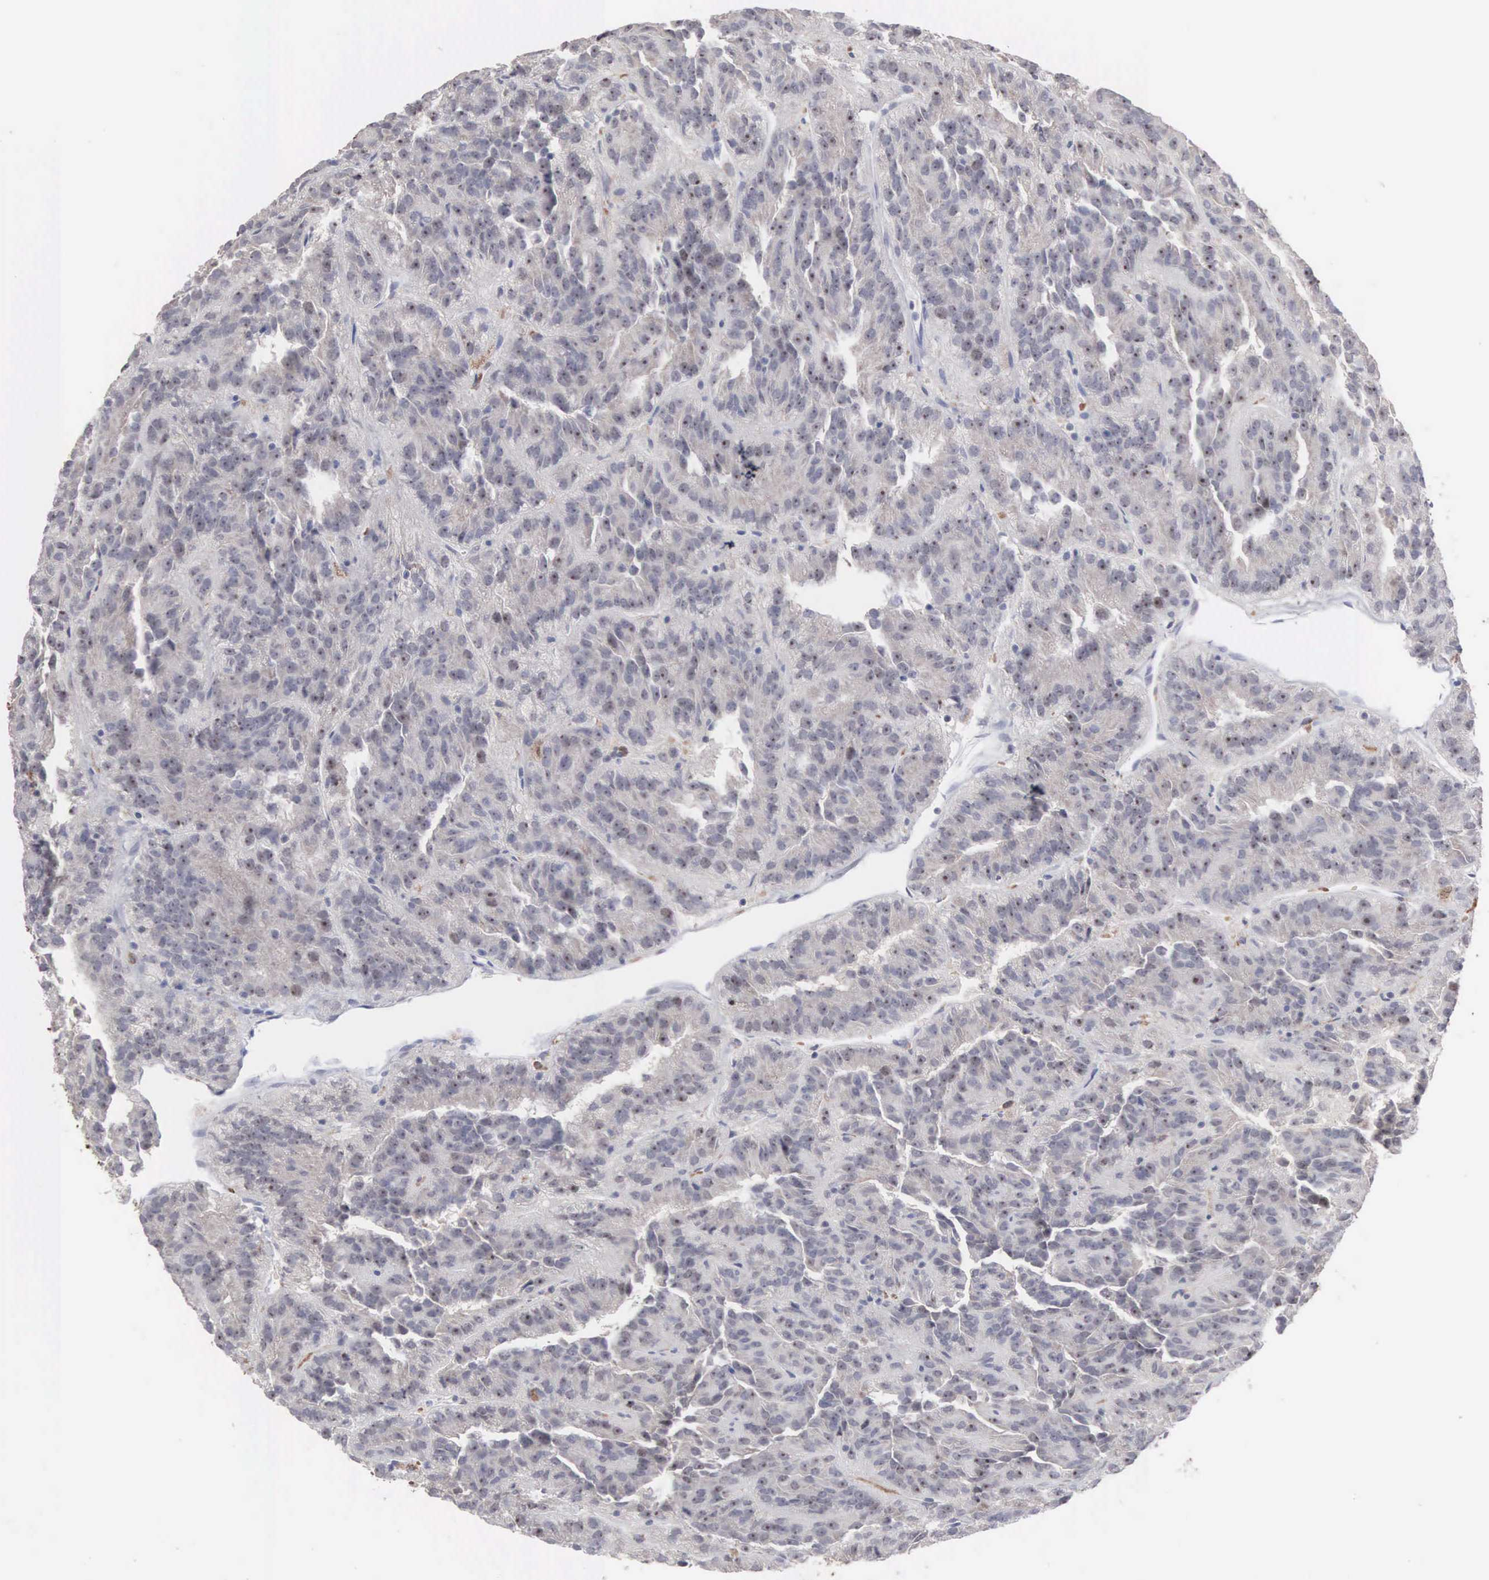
{"staining": {"intensity": "negative", "quantity": "none", "location": "none"}, "tissue": "renal cancer", "cell_type": "Tumor cells", "image_type": "cancer", "snomed": [{"axis": "morphology", "description": "Adenocarcinoma, NOS"}, {"axis": "topography", "description": "Kidney"}], "caption": "Renal cancer stained for a protein using immunohistochemistry exhibits no expression tumor cells.", "gene": "ACOT4", "patient": {"sex": "male", "age": 46}}